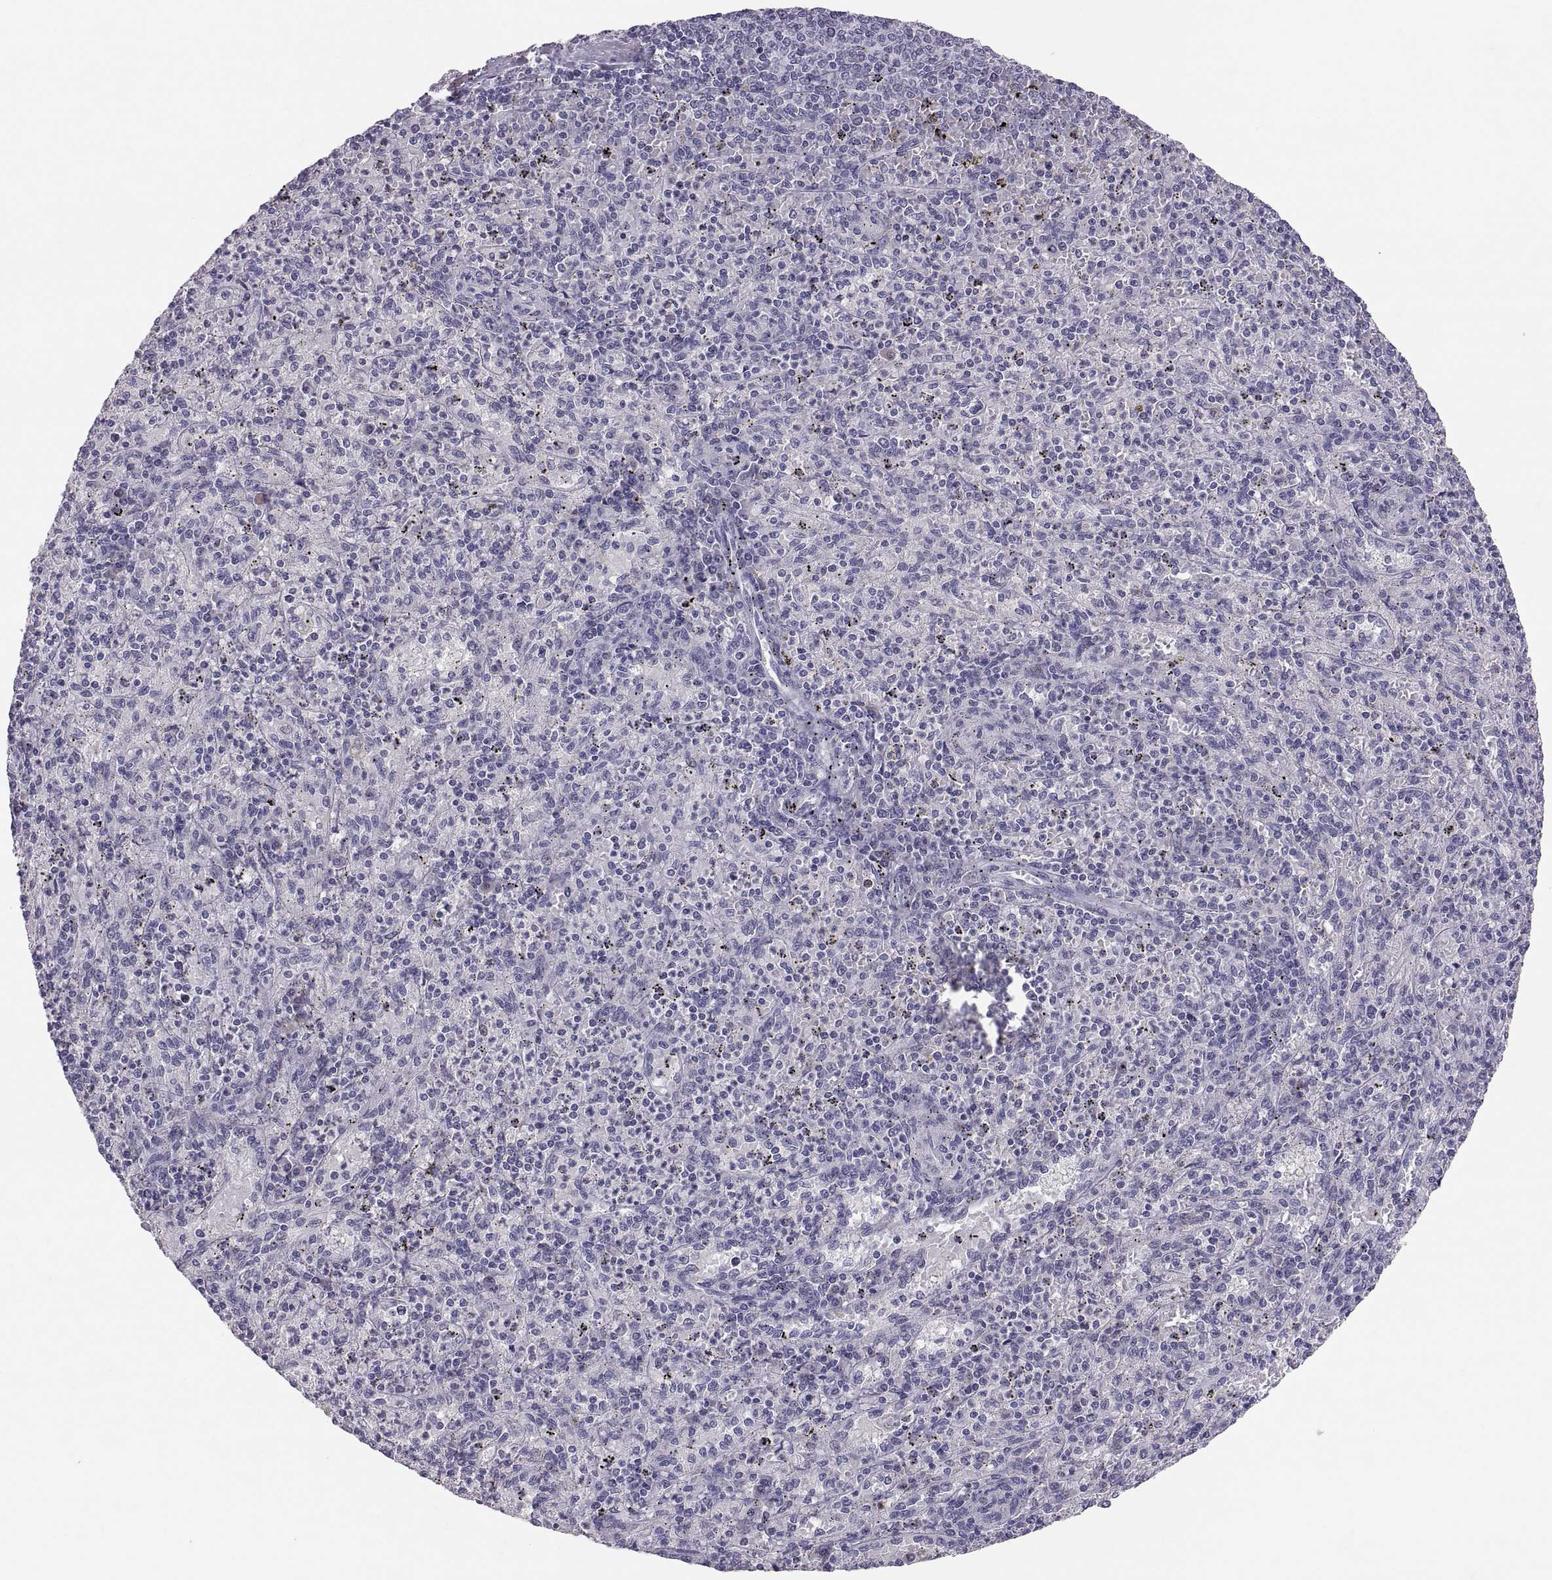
{"staining": {"intensity": "negative", "quantity": "none", "location": "none"}, "tissue": "spleen", "cell_type": "Cells in red pulp", "image_type": "normal", "snomed": [{"axis": "morphology", "description": "Normal tissue, NOS"}, {"axis": "topography", "description": "Spleen"}], "caption": "This is an IHC photomicrograph of normal human spleen. There is no positivity in cells in red pulp.", "gene": "PTN", "patient": {"sex": "male", "age": 60}}